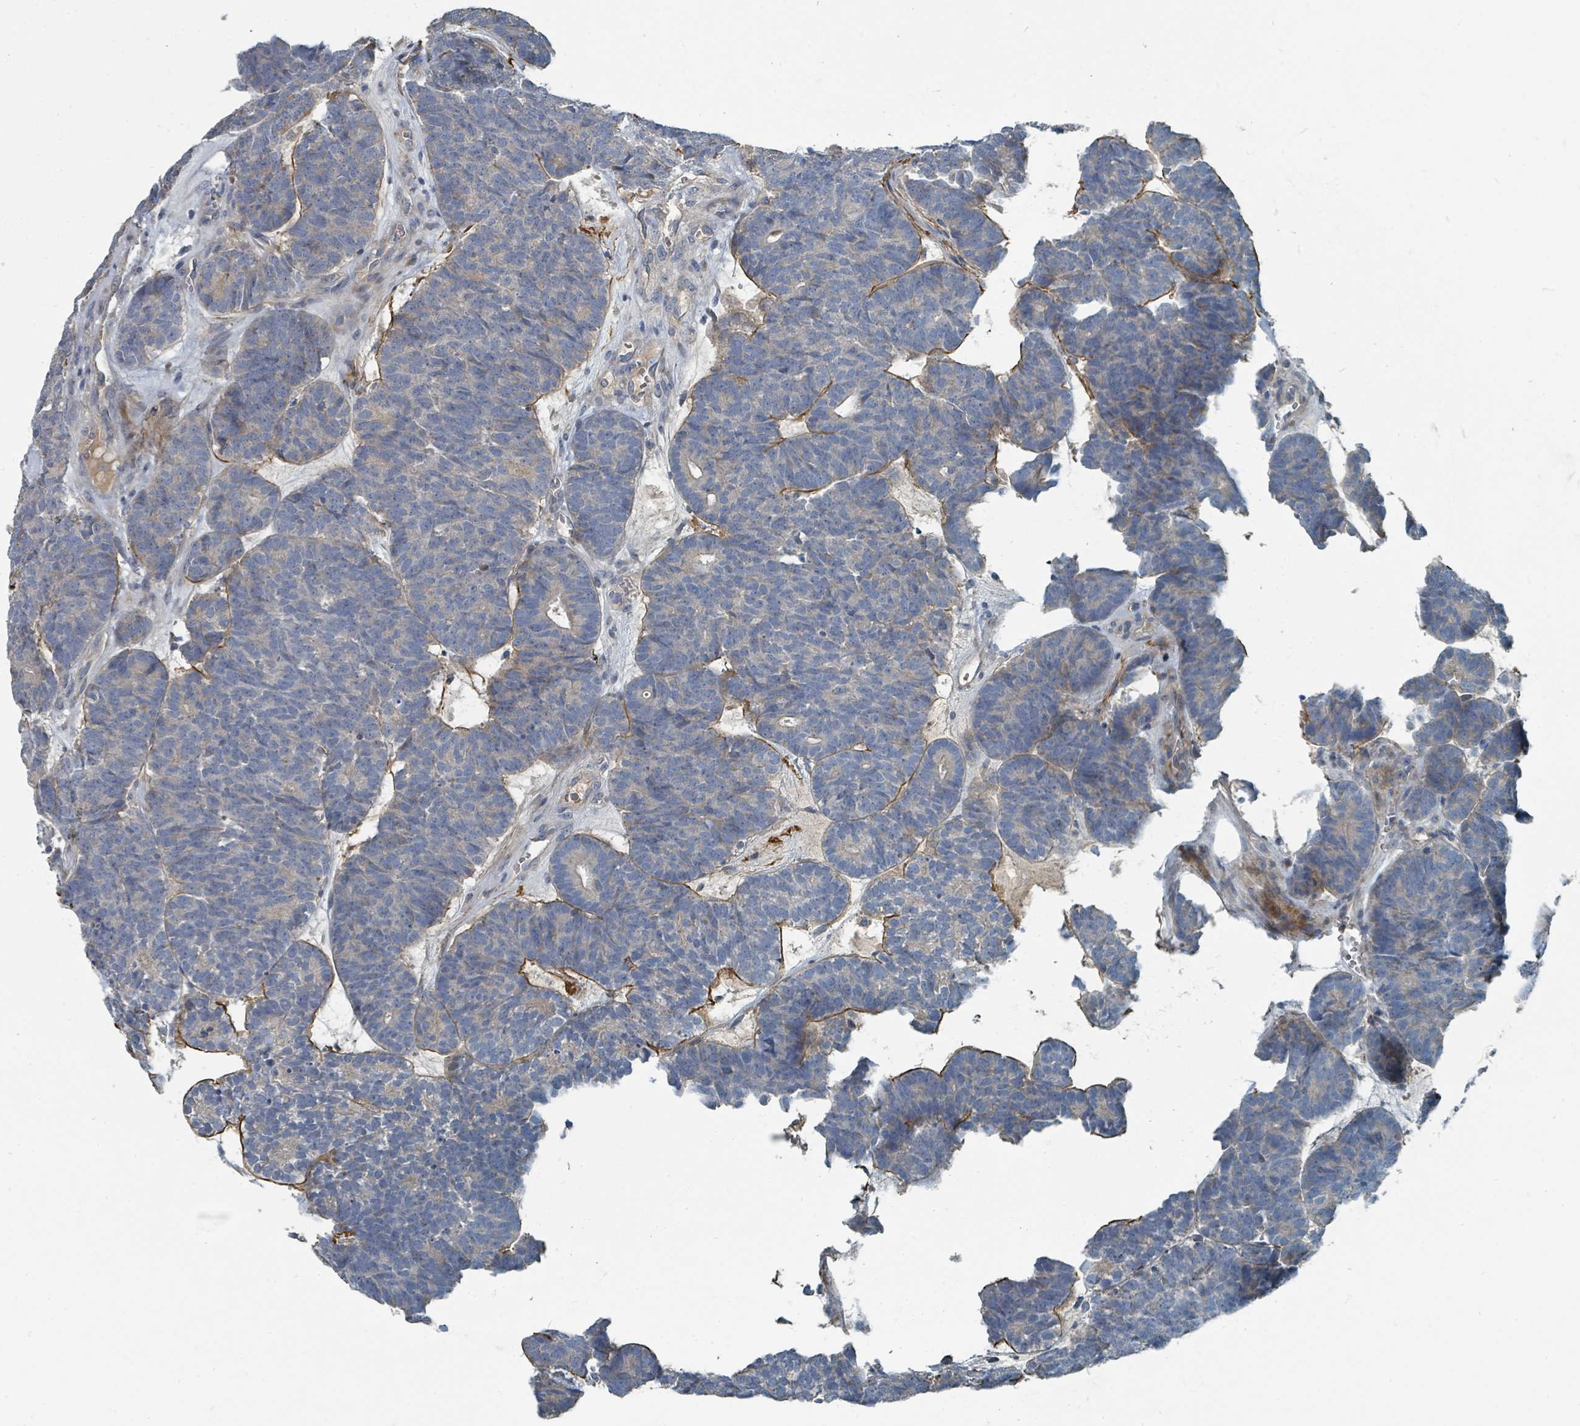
{"staining": {"intensity": "moderate", "quantity": "<25%", "location": "cytoplasmic/membranous"}, "tissue": "head and neck cancer", "cell_type": "Tumor cells", "image_type": "cancer", "snomed": [{"axis": "morphology", "description": "Adenocarcinoma, NOS"}, {"axis": "topography", "description": "Head-Neck"}], "caption": "Tumor cells reveal moderate cytoplasmic/membranous expression in about <25% of cells in head and neck cancer. Using DAB (brown) and hematoxylin (blue) stains, captured at high magnification using brightfield microscopy.", "gene": "SLC44A5", "patient": {"sex": "female", "age": 81}}